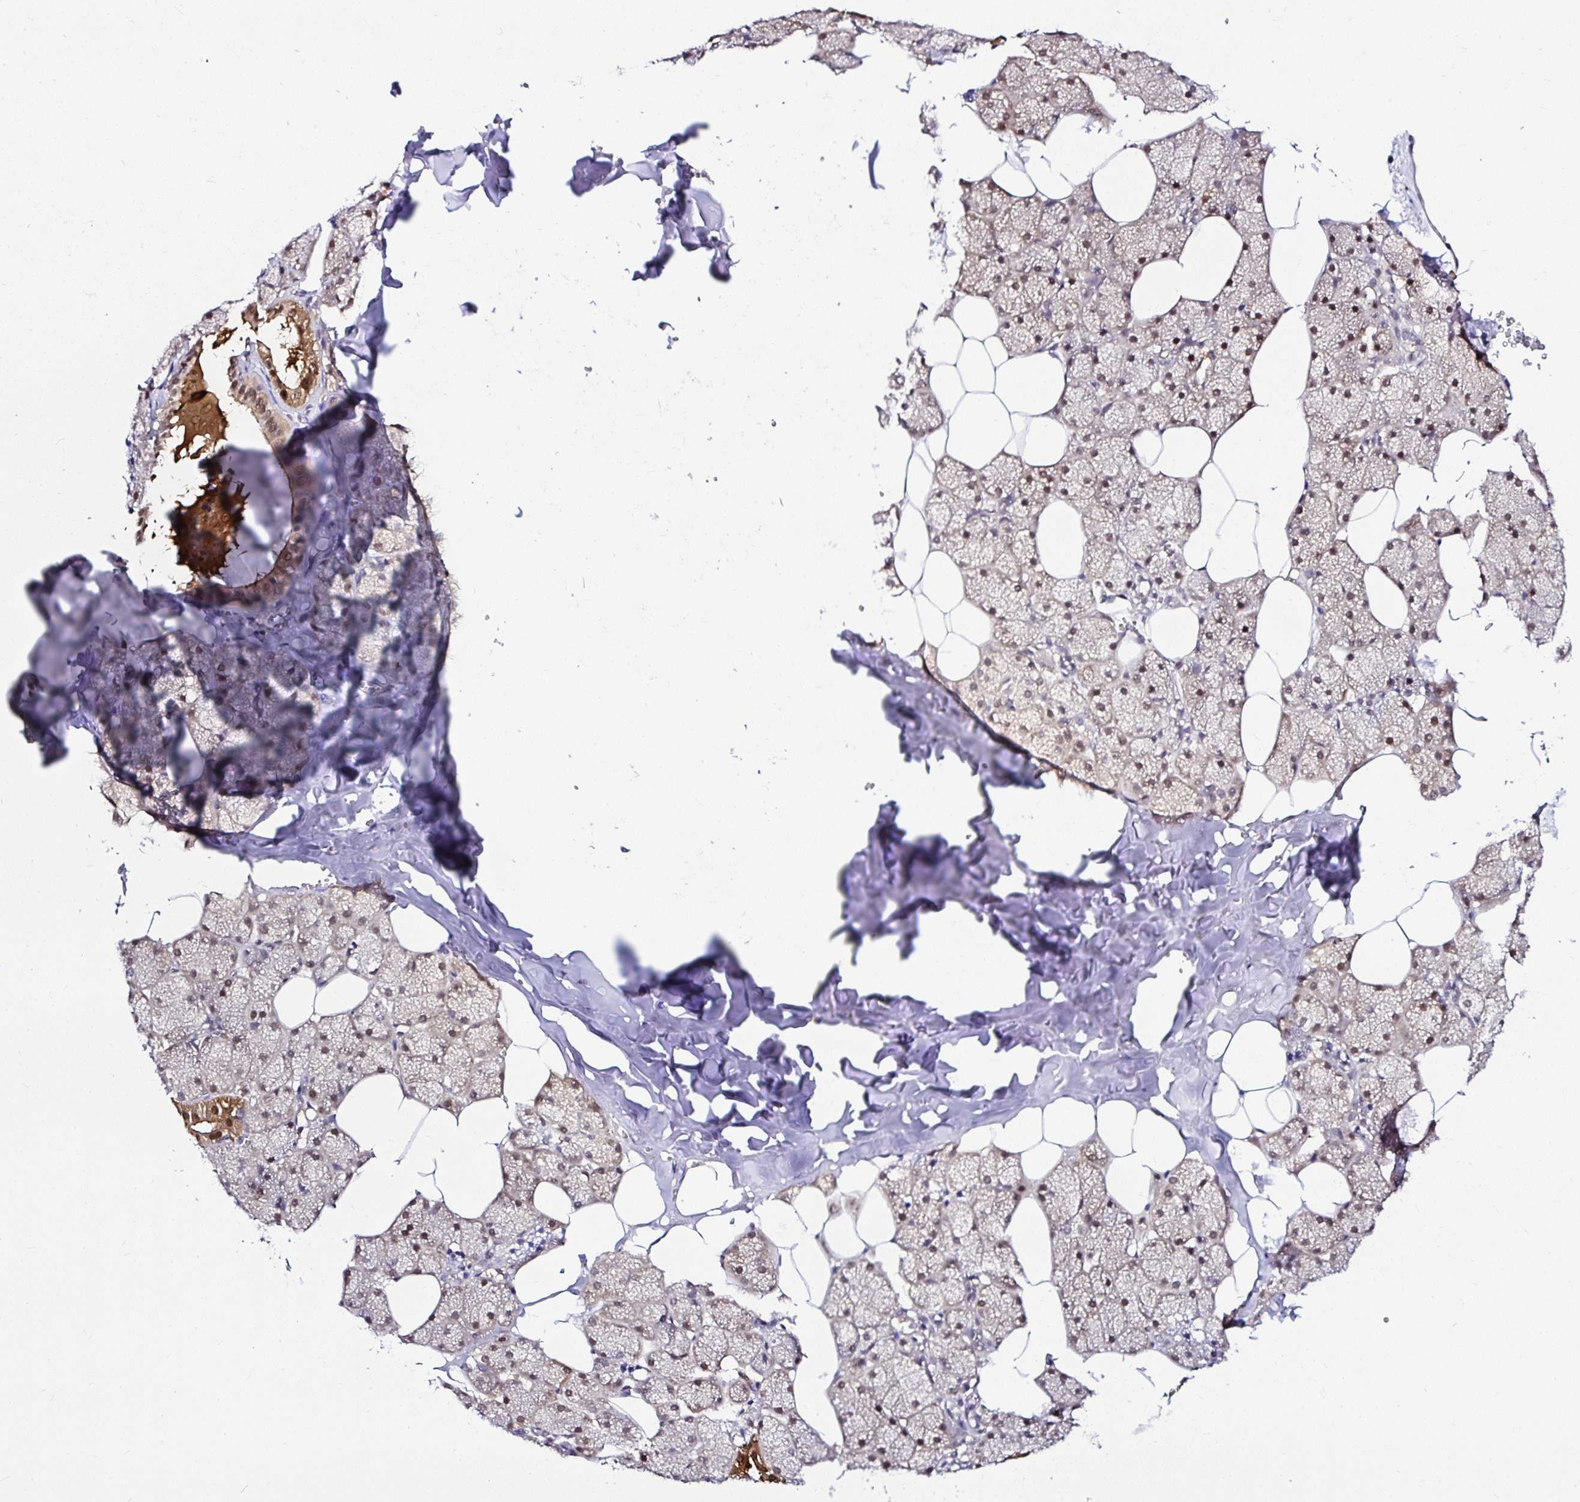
{"staining": {"intensity": "moderate", "quantity": ">75%", "location": "cytoplasmic/membranous,nuclear"}, "tissue": "salivary gland", "cell_type": "Glandular cells", "image_type": "normal", "snomed": [{"axis": "morphology", "description": "Normal tissue, NOS"}, {"axis": "topography", "description": "Salivary gland"}, {"axis": "topography", "description": "Peripheral nerve tissue"}], "caption": "IHC (DAB (3,3'-diaminobenzidine)) staining of normal salivary gland demonstrates moderate cytoplasmic/membranous,nuclear protein staining in about >75% of glandular cells. (Stains: DAB in brown, nuclei in blue, Microscopy: brightfield microscopy at high magnification).", "gene": "PIN4", "patient": {"sex": "male", "age": 38}}